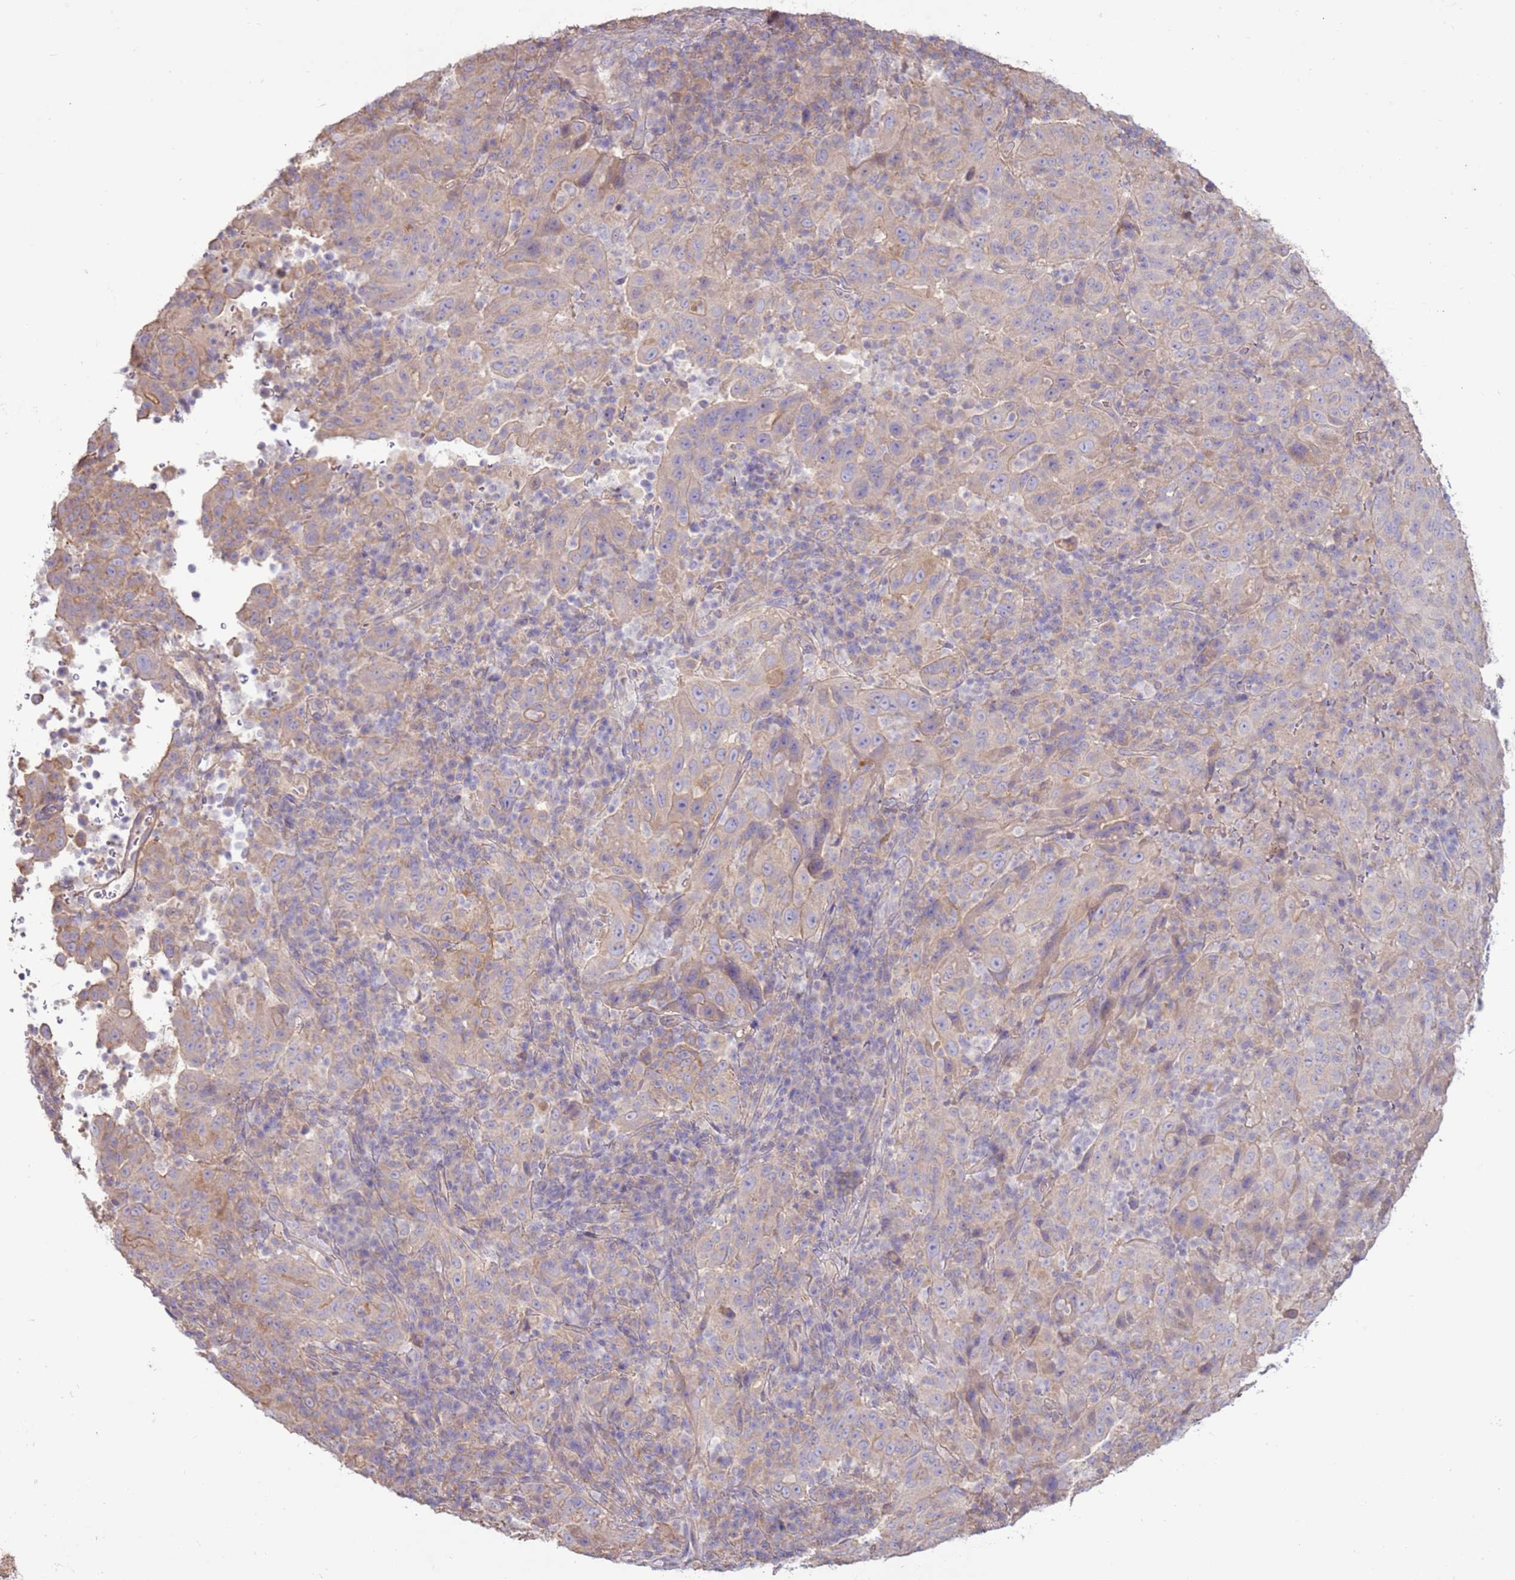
{"staining": {"intensity": "negative", "quantity": "none", "location": "none"}, "tissue": "pancreatic cancer", "cell_type": "Tumor cells", "image_type": "cancer", "snomed": [{"axis": "morphology", "description": "Adenocarcinoma, NOS"}, {"axis": "topography", "description": "Pancreas"}], "caption": "Pancreatic cancer was stained to show a protein in brown. There is no significant staining in tumor cells.", "gene": "EVA1B", "patient": {"sex": "male", "age": 63}}